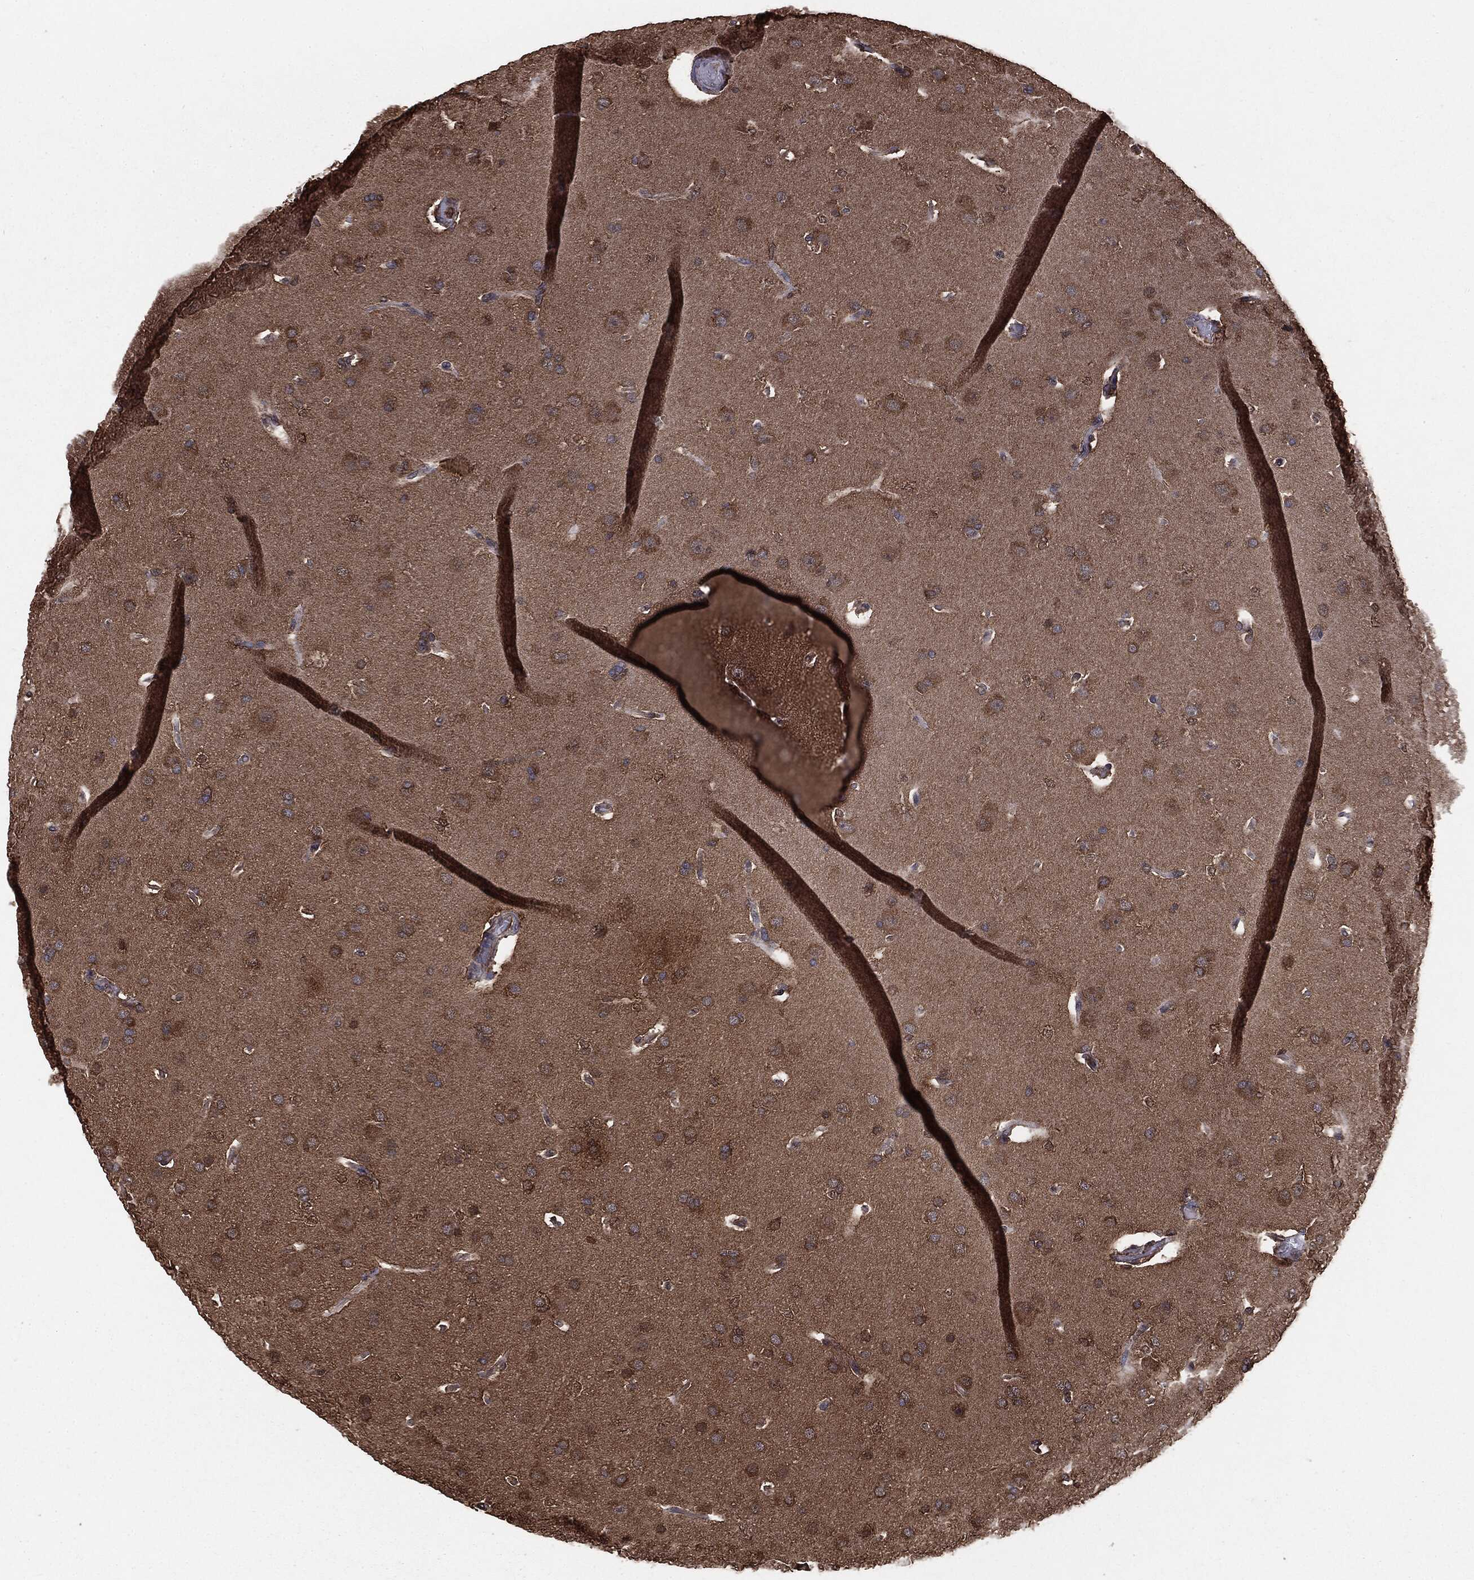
{"staining": {"intensity": "moderate", "quantity": ">75%", "location": "cytoplasmic/membranous"}, "tissue": "glioma", "cell_type": "Tumor cells", "image_type": "cancer", "snomed": [{"axis": "morphology", "description": "Glioma, malignant, Low grade"}, {"axis": "topography", "description": "Brain"}], "caption": "Immunohistochemistry (DAB (3,3'-diaminobenzidine)) staining of malignant low-grade glioma demonstrates moderate cytoplasmic/membranous protein positivity in approximately >75% of tumor cells. (DAB IHC with brightfield microscopy, high magnification).", "gene": "NME1", "patient": {"sex": "male", "age": 41}}